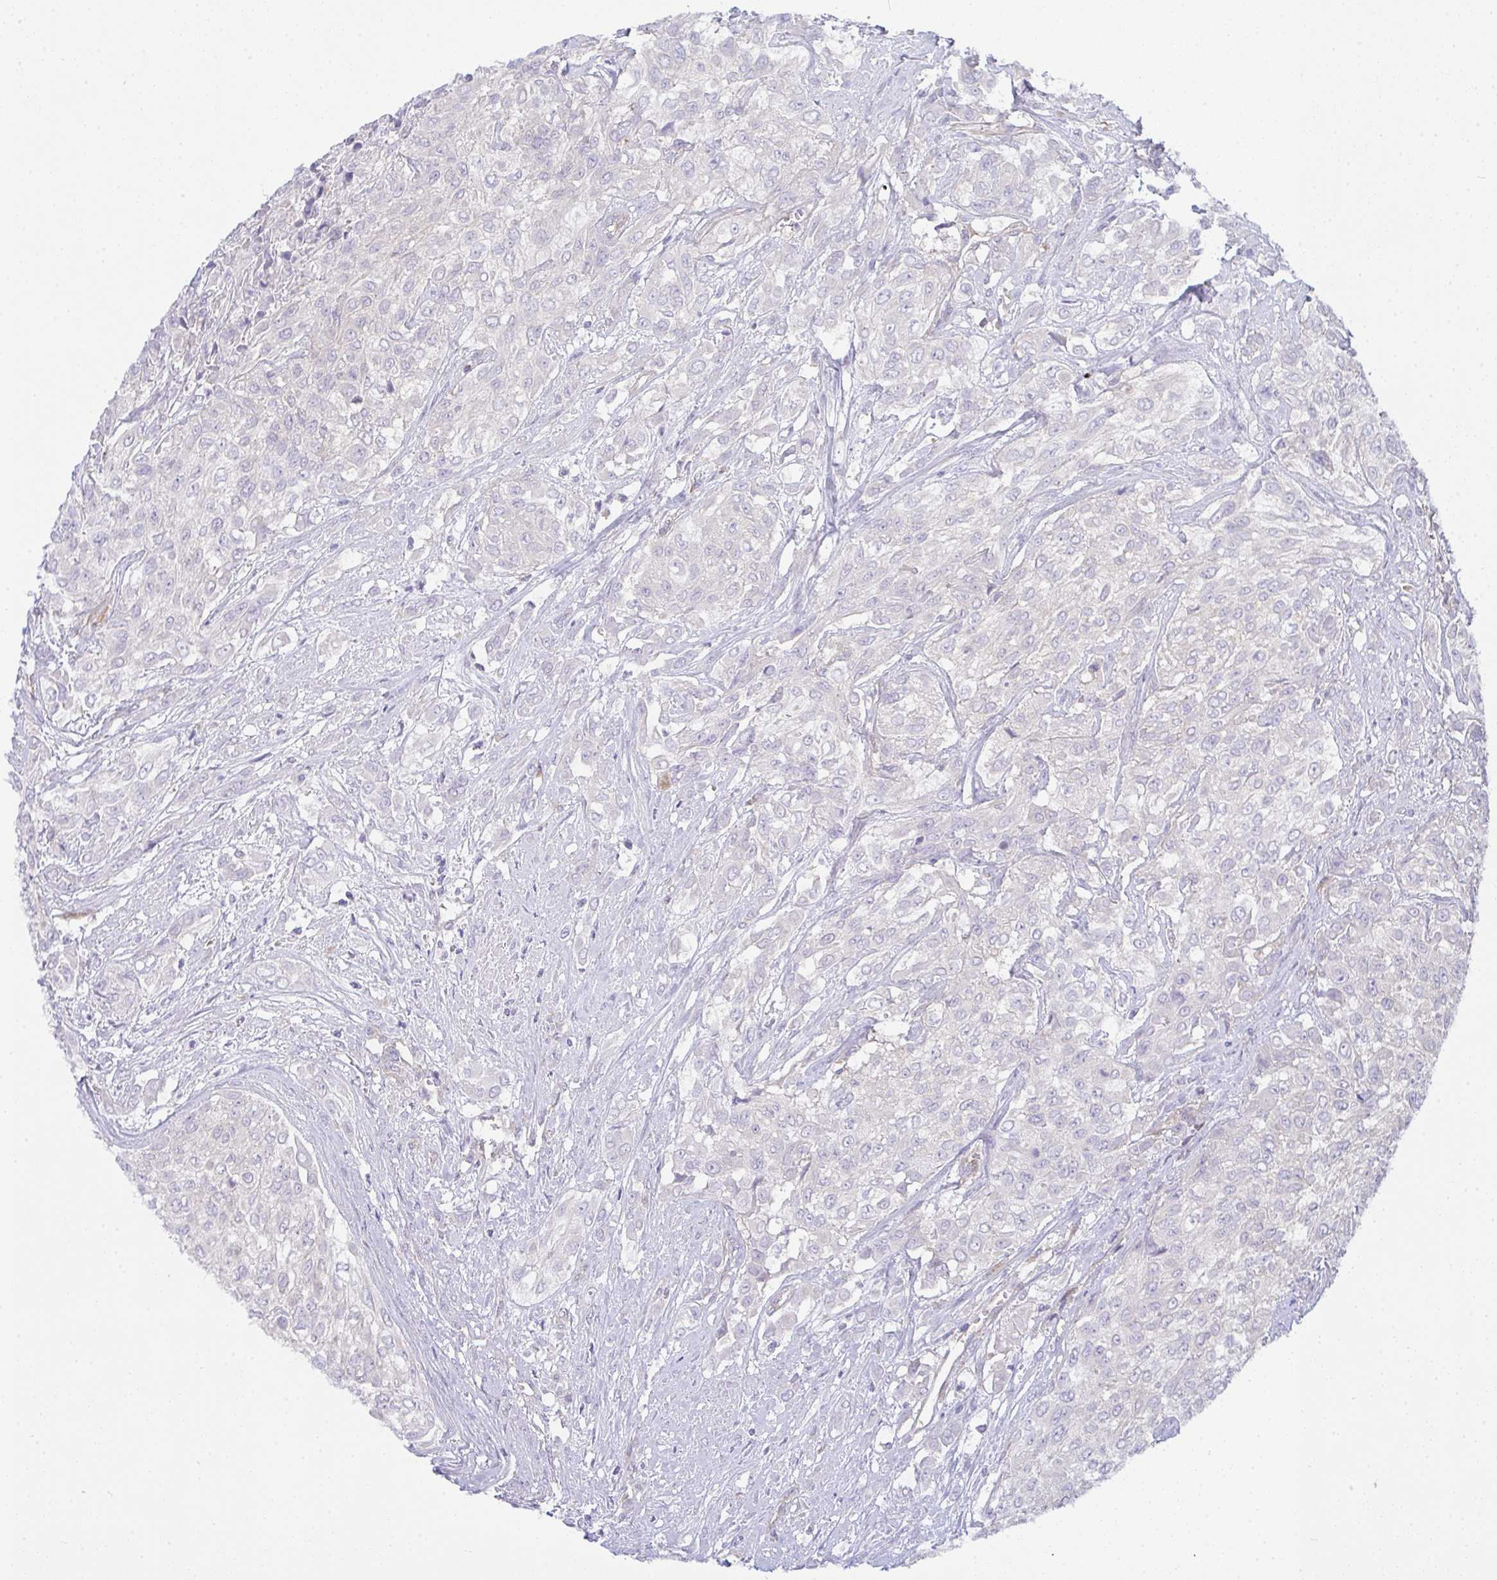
{"staining": {"intensity": "negative", "quantity": "none", "location": "none"}, "tissue": "urothelial cancer", "cell_type": "Tumor cells", "image_type": "cancer", "snomed": [{"axis": "morphology", "description": "Urothelial carcinoma, High grade"}, {"axis": "topography", "description": "Urinary bladder"}], "caption": "There is no significant positivity in tumor cells of urothelial cancer.", "gene": "GAB1", "patient": {"sex": "male", "age": 57}}